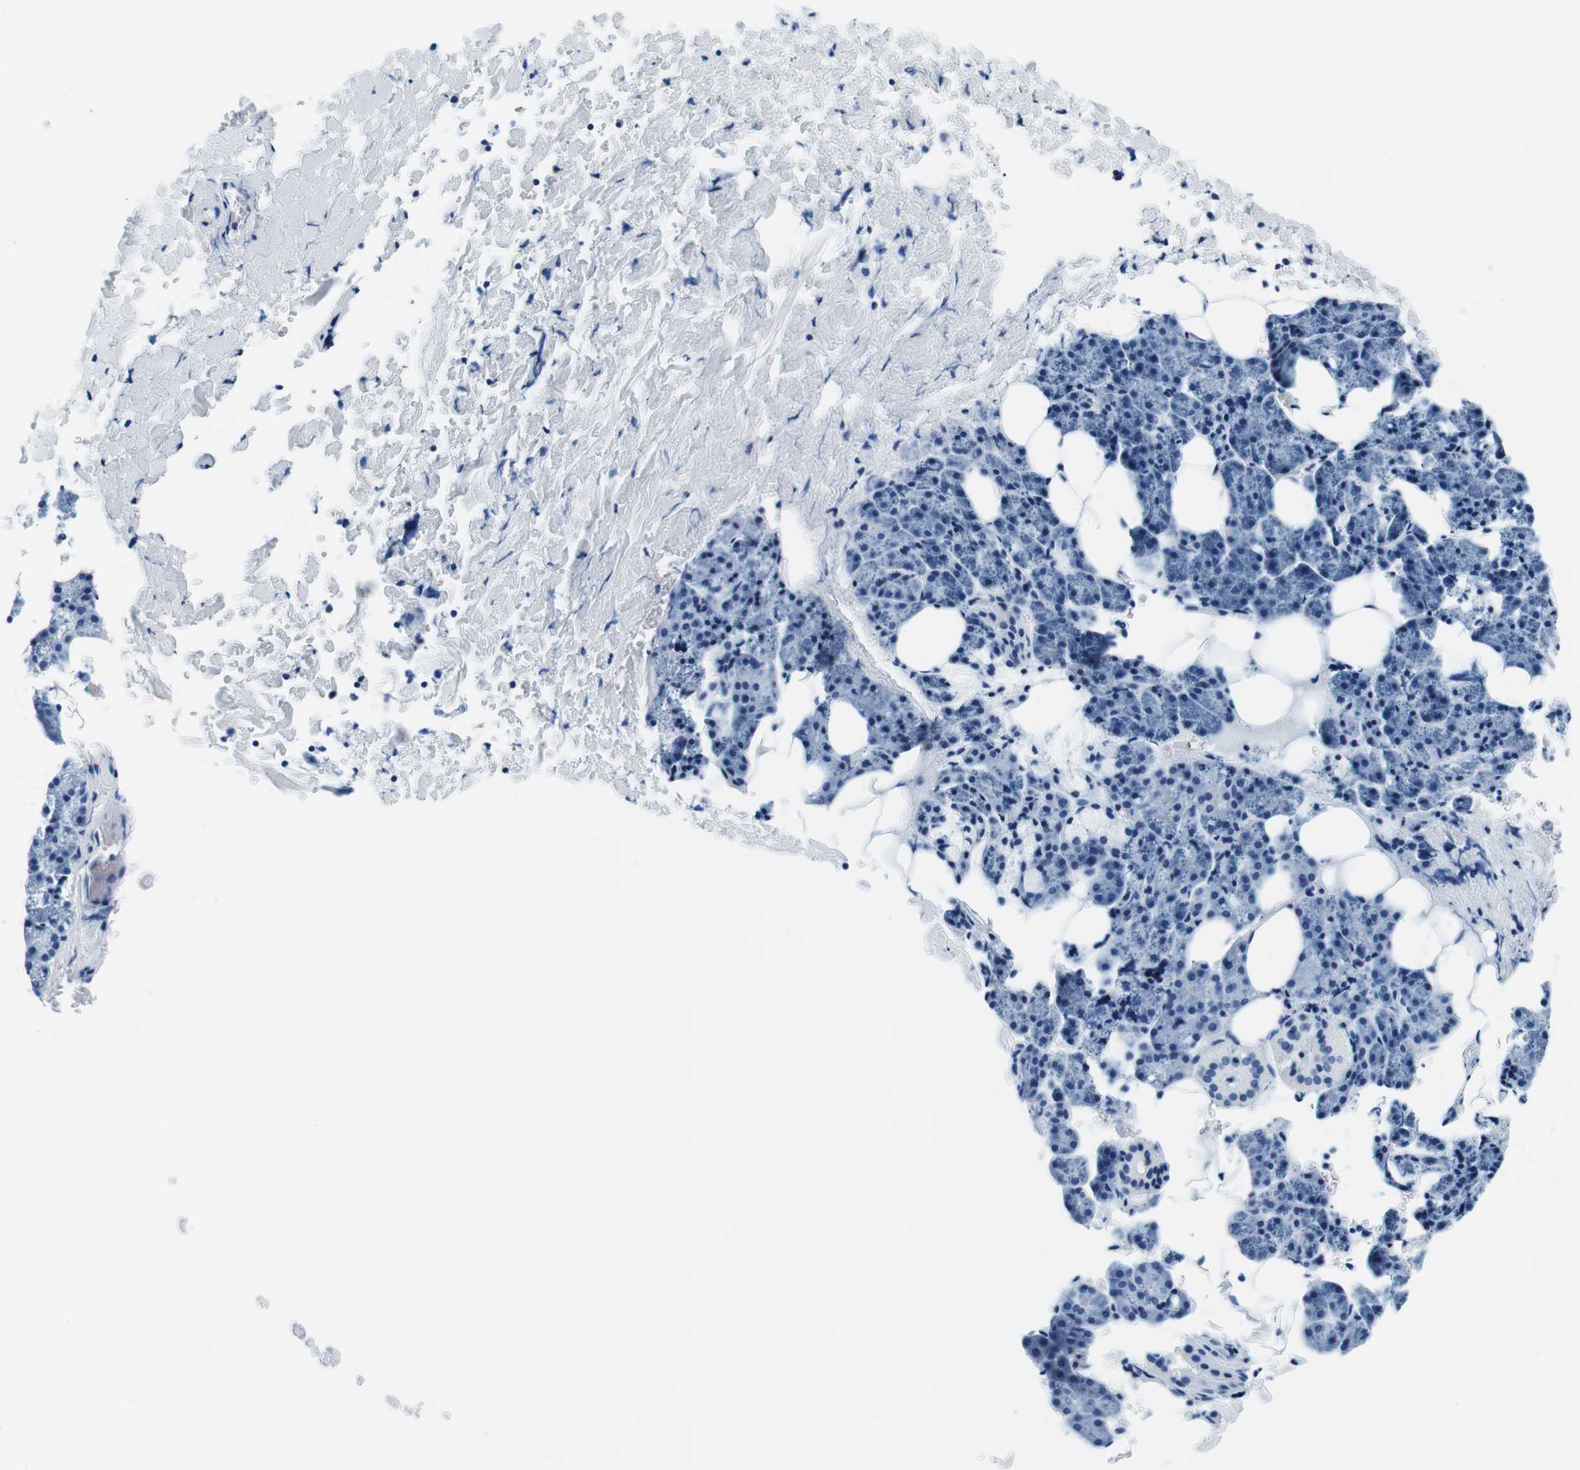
{"staining": {"intensity": "negative", "quantity": "none", "location": "none"}, "tissue": "salivary gland", "cell_type": "Glandular cells", "image_type": "normal", "snomed": [{"axis": "morphology", "description": "Normal tissue, NOS"}, {"axis": "topography", "description": "Lymph node"}, {"axis": "topography", "description": "Salivary gland"}], "caption": "A high-resolution histopathology image shows immunohistochemistry staining of normal salivary gland, which displays no significant expression in glandular cells. (Immunohistochemistry, brightfield microscopy, high magnification).", "gene": "ELANE", "patient": {"sex": "male", "age": 8}}